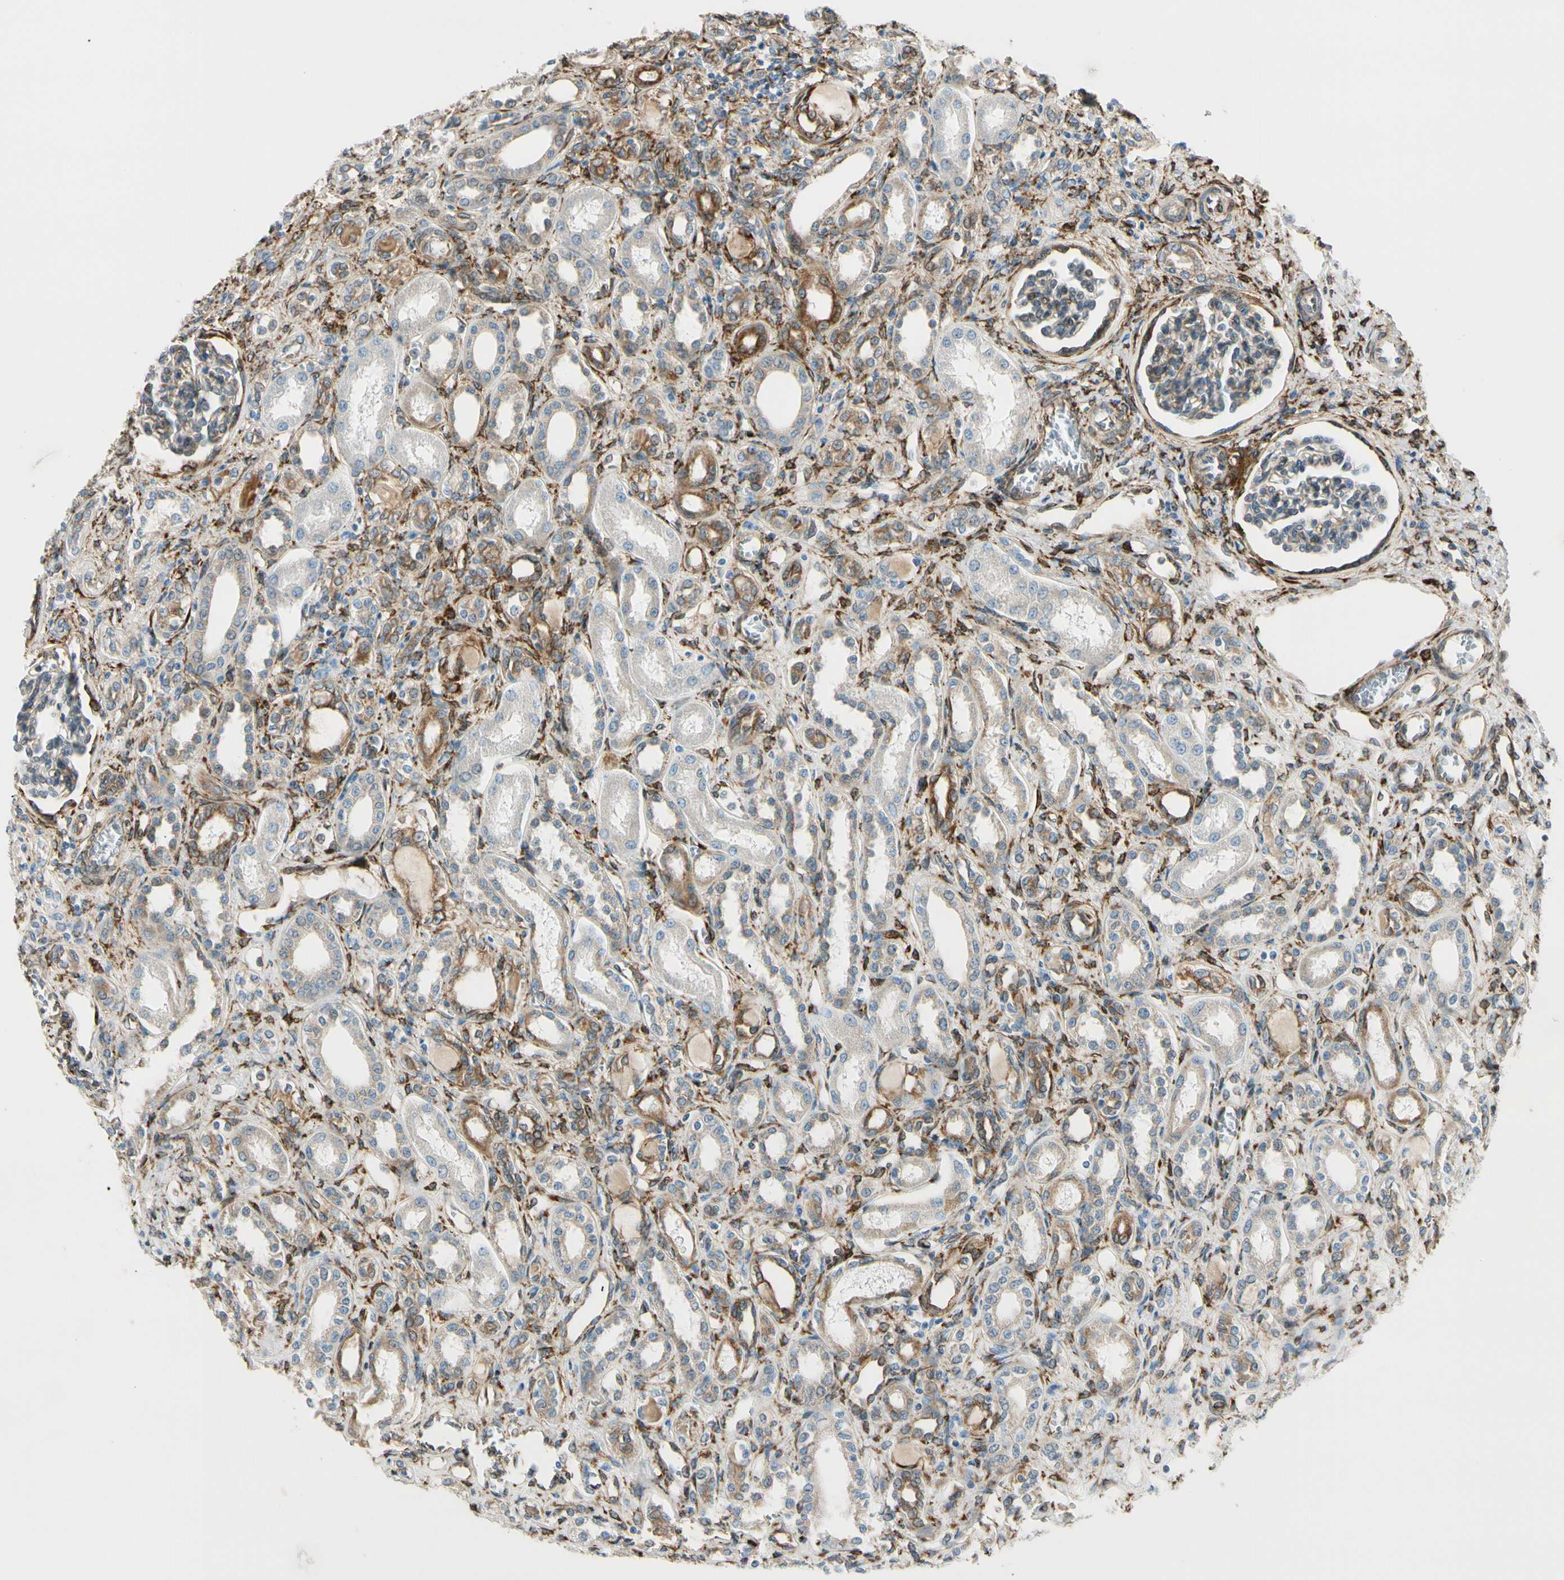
{"staining": {"intensity": "weak", "quantity": ">75%", "location": "cytoplasmic/membranous"}, "tissue": "kidney", "cell_type": "Cells in glomeruli", "image_type": "normal", "snomed": [{"axis": "morphology", "description": "Normal tissue, NOS"}, {"axis": "topography", "description": "Kidney"}], "caption": "Immunohistochemical staining of benign kidney shows >75% levels of weak cytoplasmic/membranous protein expression in about >75% of cells in glomeruli. (brown staining indicates protein expression, while blue staining denotes nuclei).", "gene": "FKBP7", "patient": {"sex": "male", "age": 7}}